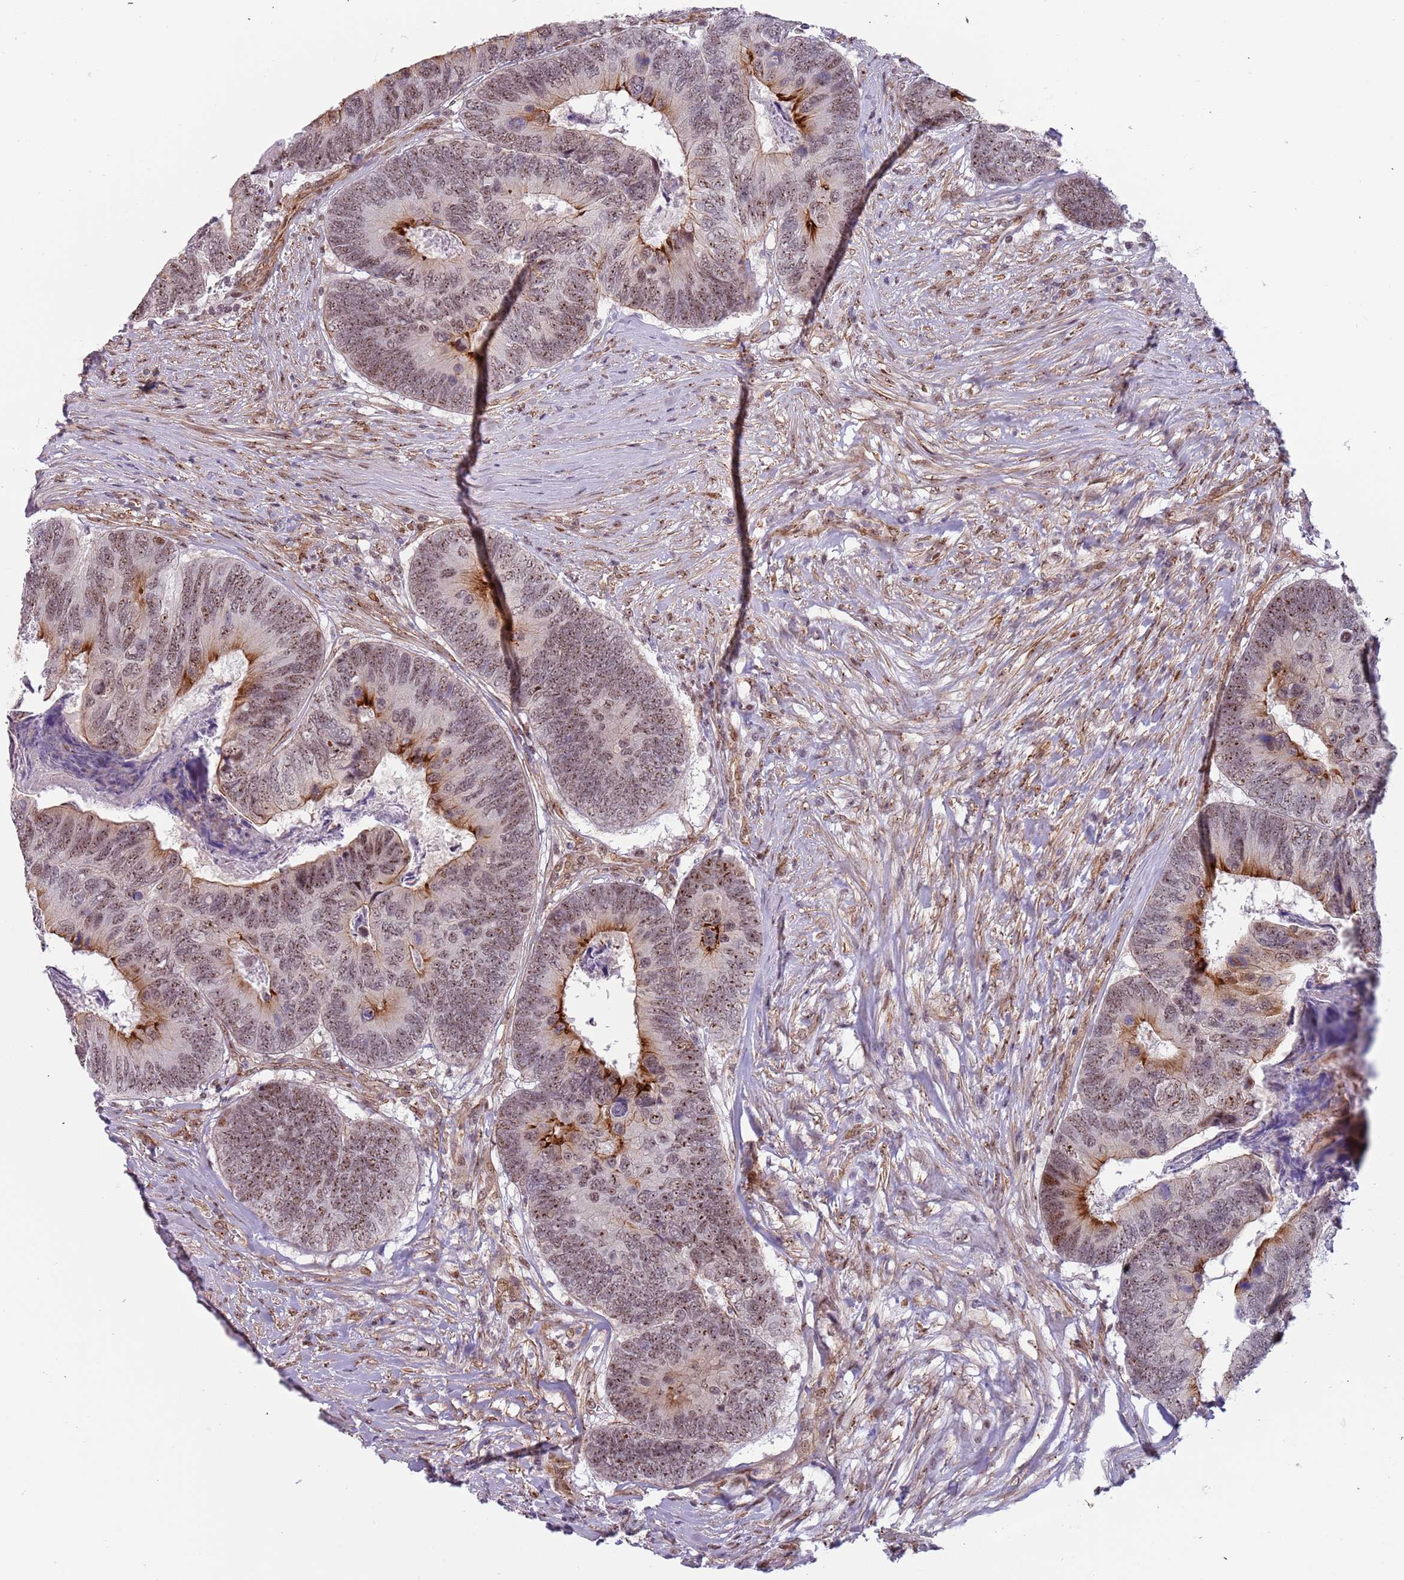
{"staining": {"intensity": "strong", "quantity": "25%-75%", "location": "cytoplasmic/membranous,nuclear"}, "tissue": "colorectal cancer", "cell_type": "Tumor cells", "image_type": "cancer", "snomed": [{"axis": "morphology", "description": "Adenocarcinoma, NOS"}, {"axis": "topography", "description": "Colon"}], "caption": "About 25%-75% of tumor cells in human colorectal cancer (adenocarcinoma) show strong cytoplasmic/membranous and nuclear protein expression as visualized by brown immunohistochemical staining.", "gene": "LRMDA", "patient": {"sex": "female", "age": 67}}